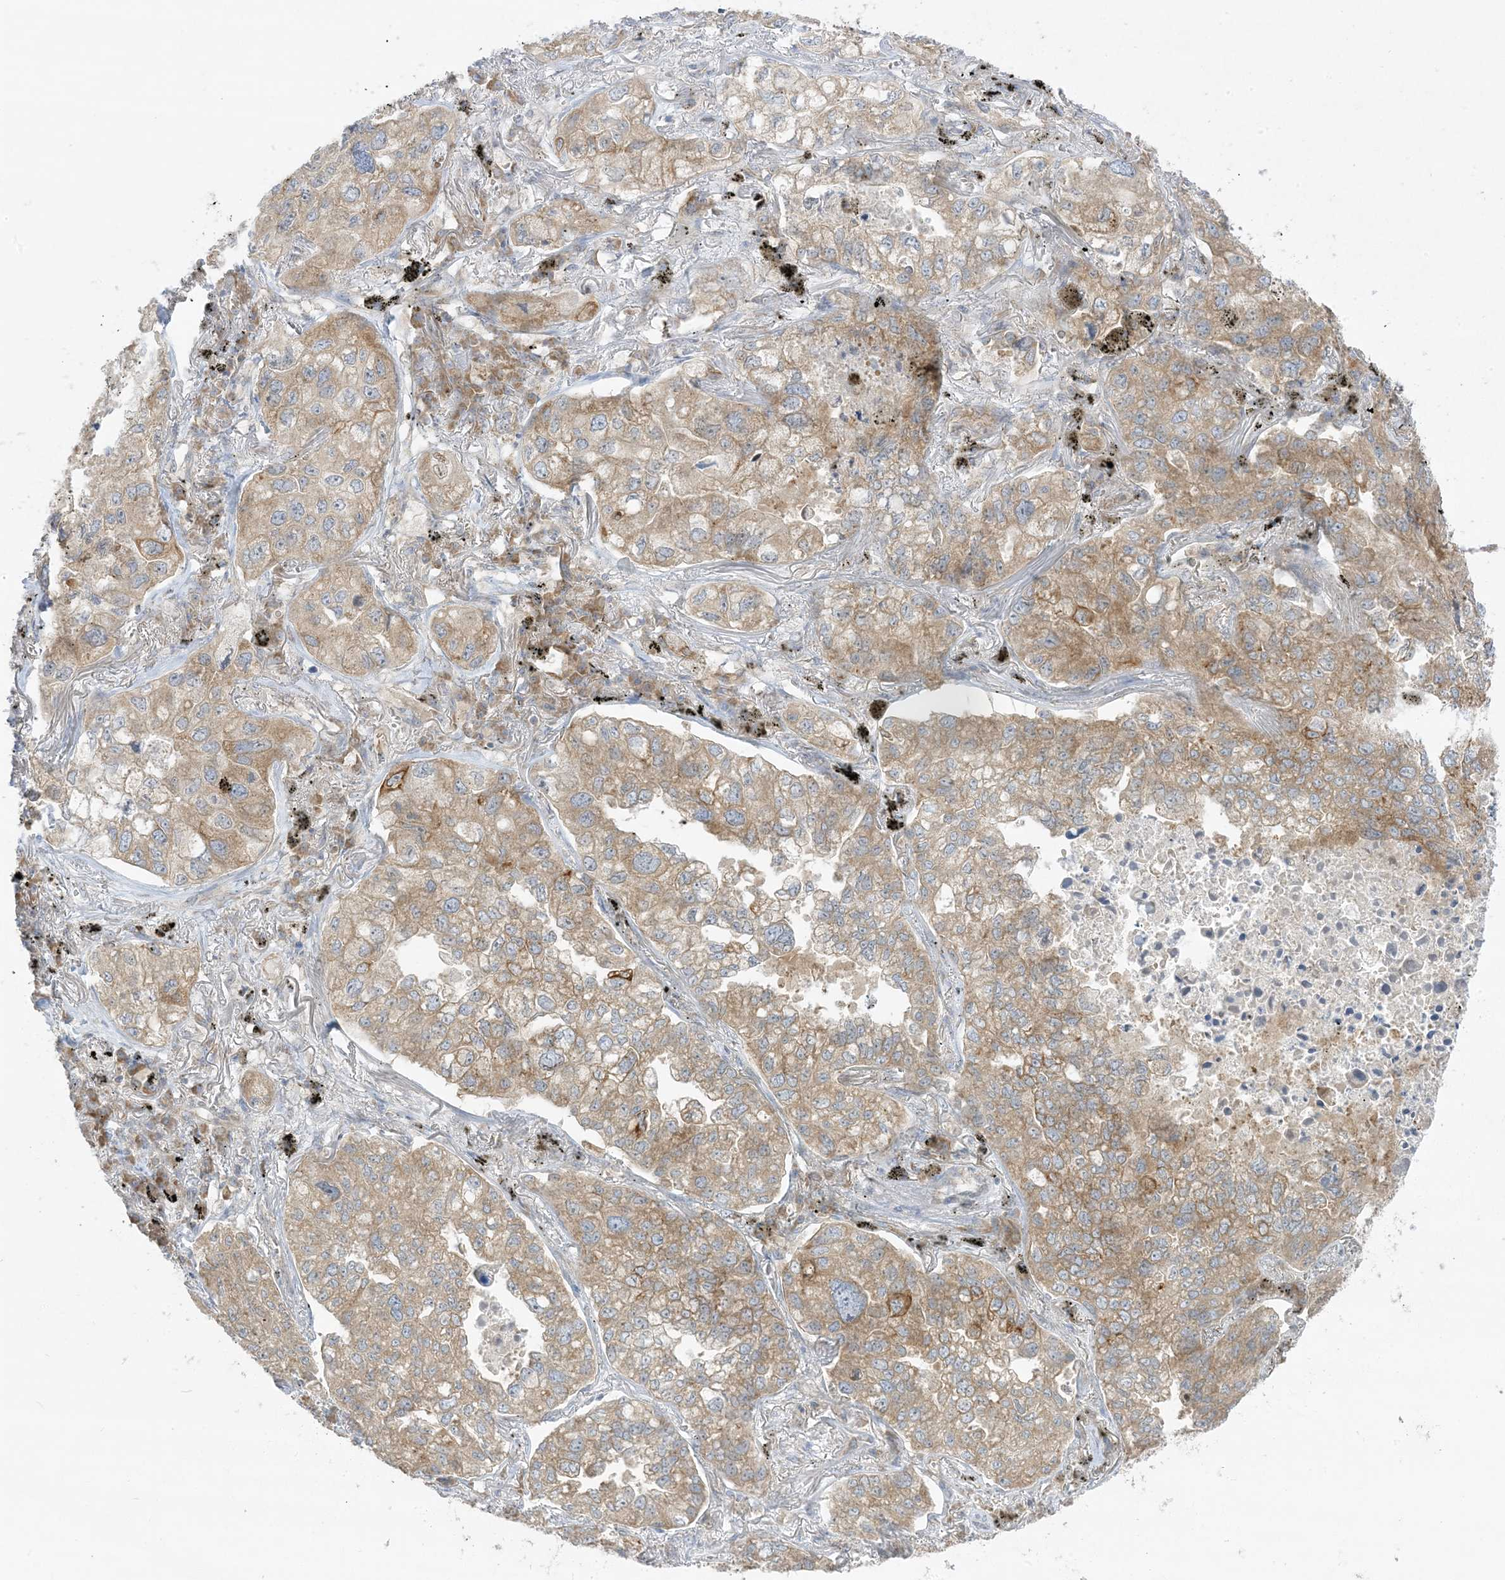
{"staining": {"intensity": "moderate", "quantity": ">75%", "location": "cytoplasmic/membranous"}, "tissue": "lung cancer", "cell_type": "Tumor cells", "image_type": "cancer", "snomed": [{"axis": "morphology", "description": "Adenocarcinoma, NOS"}, {"axis": "topography", "description": "Lung"}], "caption": "Human lung cancer (adenocarcinoma) stained with a brown dye demonstrates moderate cytoplasmic/membranous positive positivity in approximately >75% of tumor cells.", "gene": "RPP40", "patient": {"sex": "male", "age": 65}}